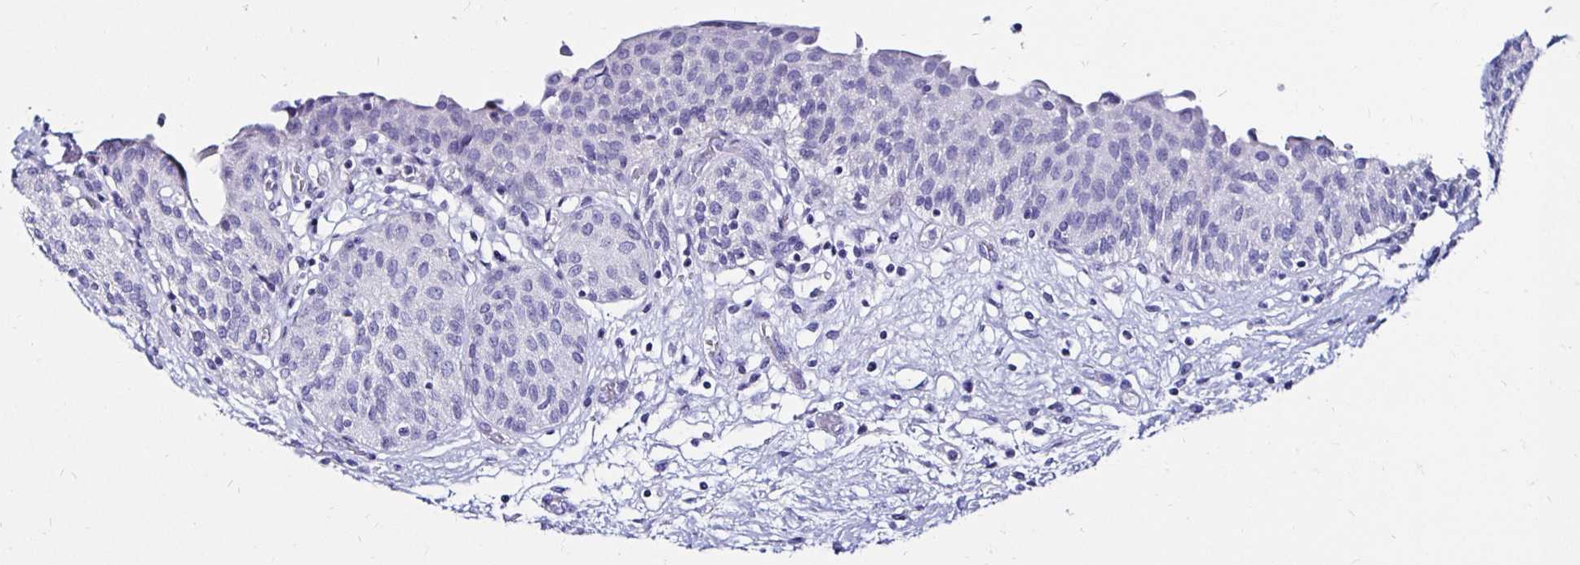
{"staining": {"intensity": "negative", "quantity": "none", "location": "none"}, "tissue": "urinary bladder", "cell_type": "Urothelial cells", "image_type": "normal", "snomed": [{"axis": "morphology", "description": "Normal tissue, NOS"}, {"axis": "topography", "description": "Urinary bladder"}], "caption": "Immunohistochemical staining of unremarkable urinary bladder displays no significant staining in urothelial cells. (DAB (3,3'-diaminobenzidine) immunohistochemistry (IHC), high magnification).", "gene": "KCNT1", "patient": {"sex": "male", "age": 68}}